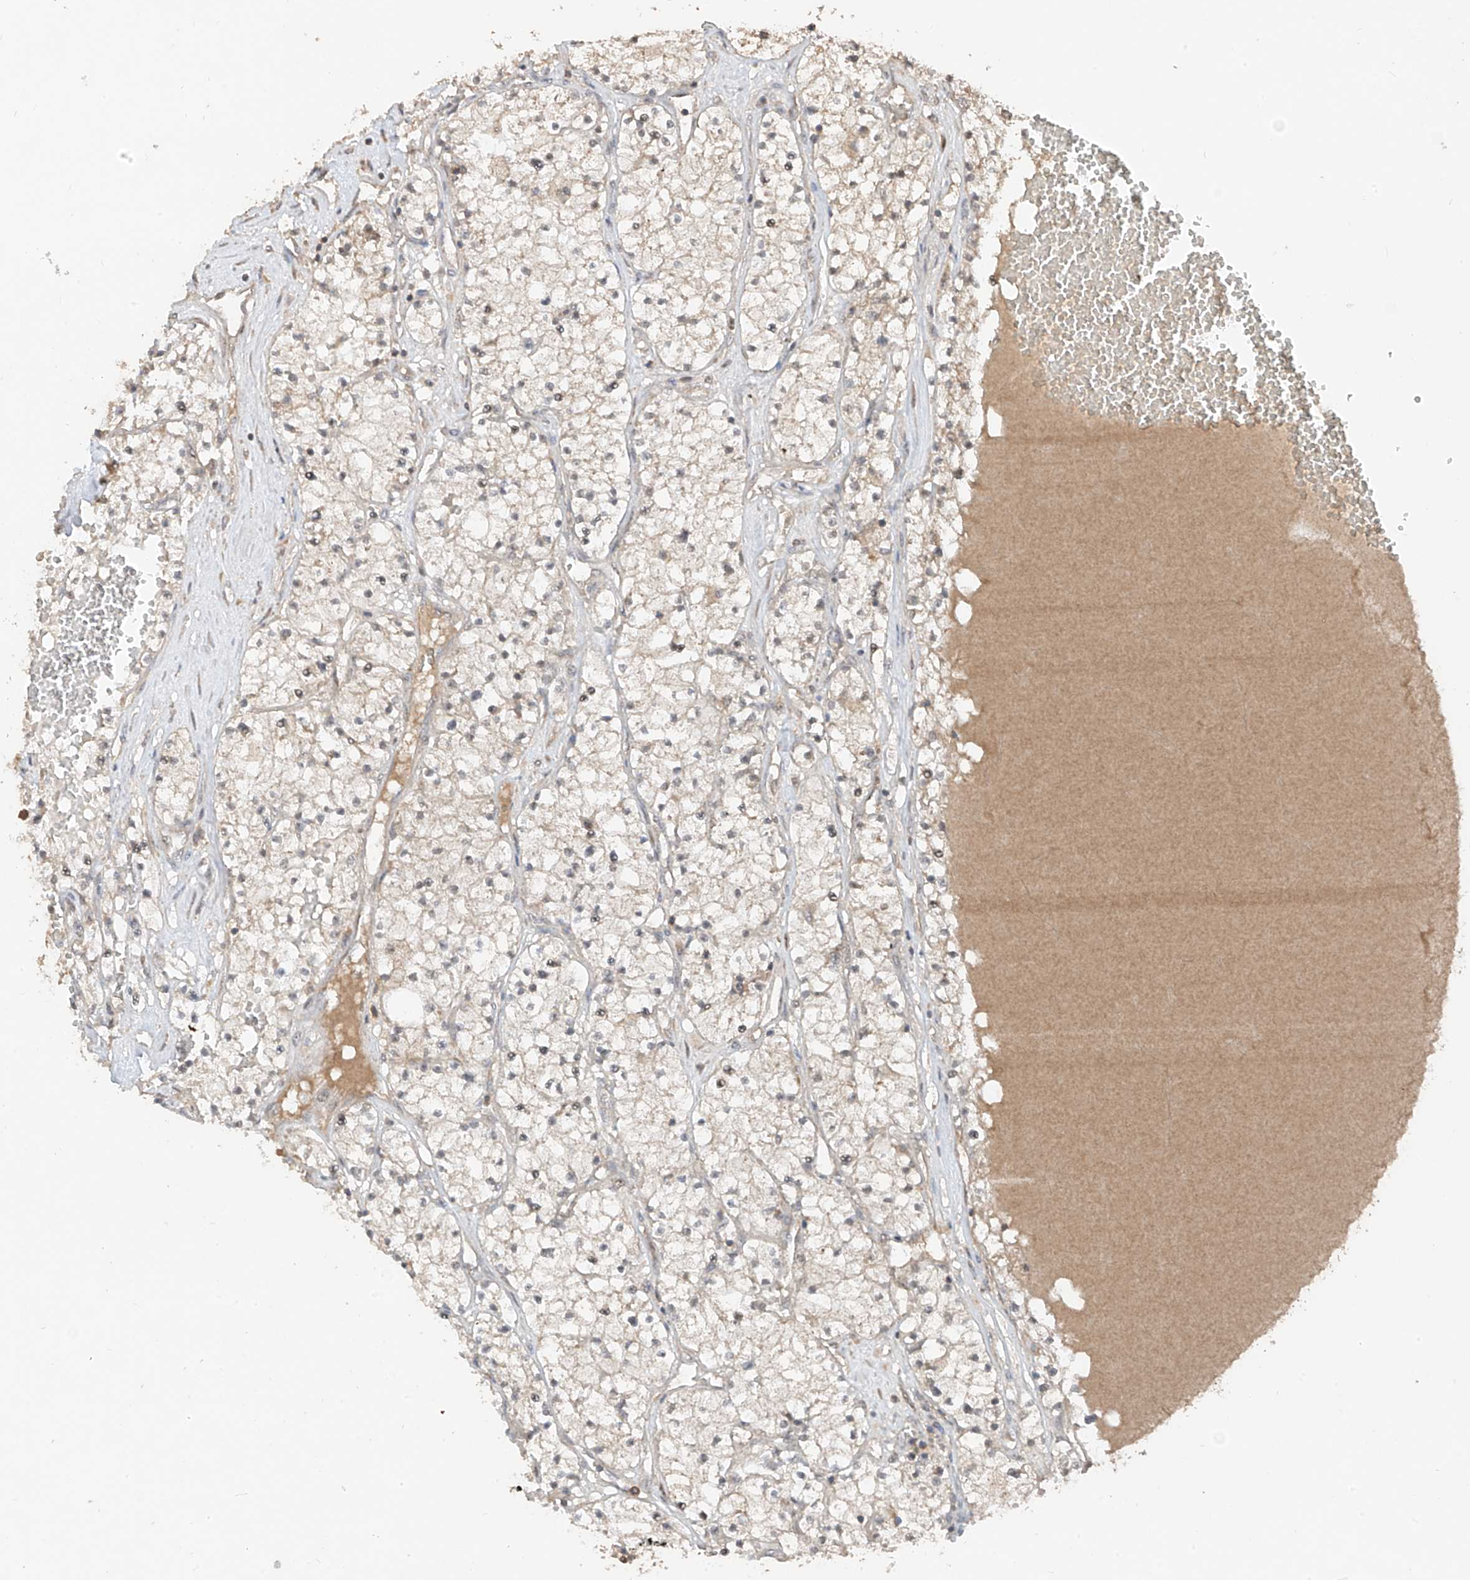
{"staining": {"intensity": "weak", "quantity": "<25%", "location": "cytoplasmic/membranous"}, "tissue": "renal cancer", "cell_type": "Tumor cells", "image_type": "cancer", "snomed": [{"axis": "morphology", "description": "Normal tissue, NOS"}, {"axis": "morphology", "description": "Adenocarcinoma, NOS"}, {"axis": "topography", "description": "Kidney"}], "caption": "Adenocarcinoma (renal) was stained to show a protein in brown. There is no significant positivity in tumor cells.", "gene": "COLGALT2", "patient": {"sex": "male", "age": 68}}